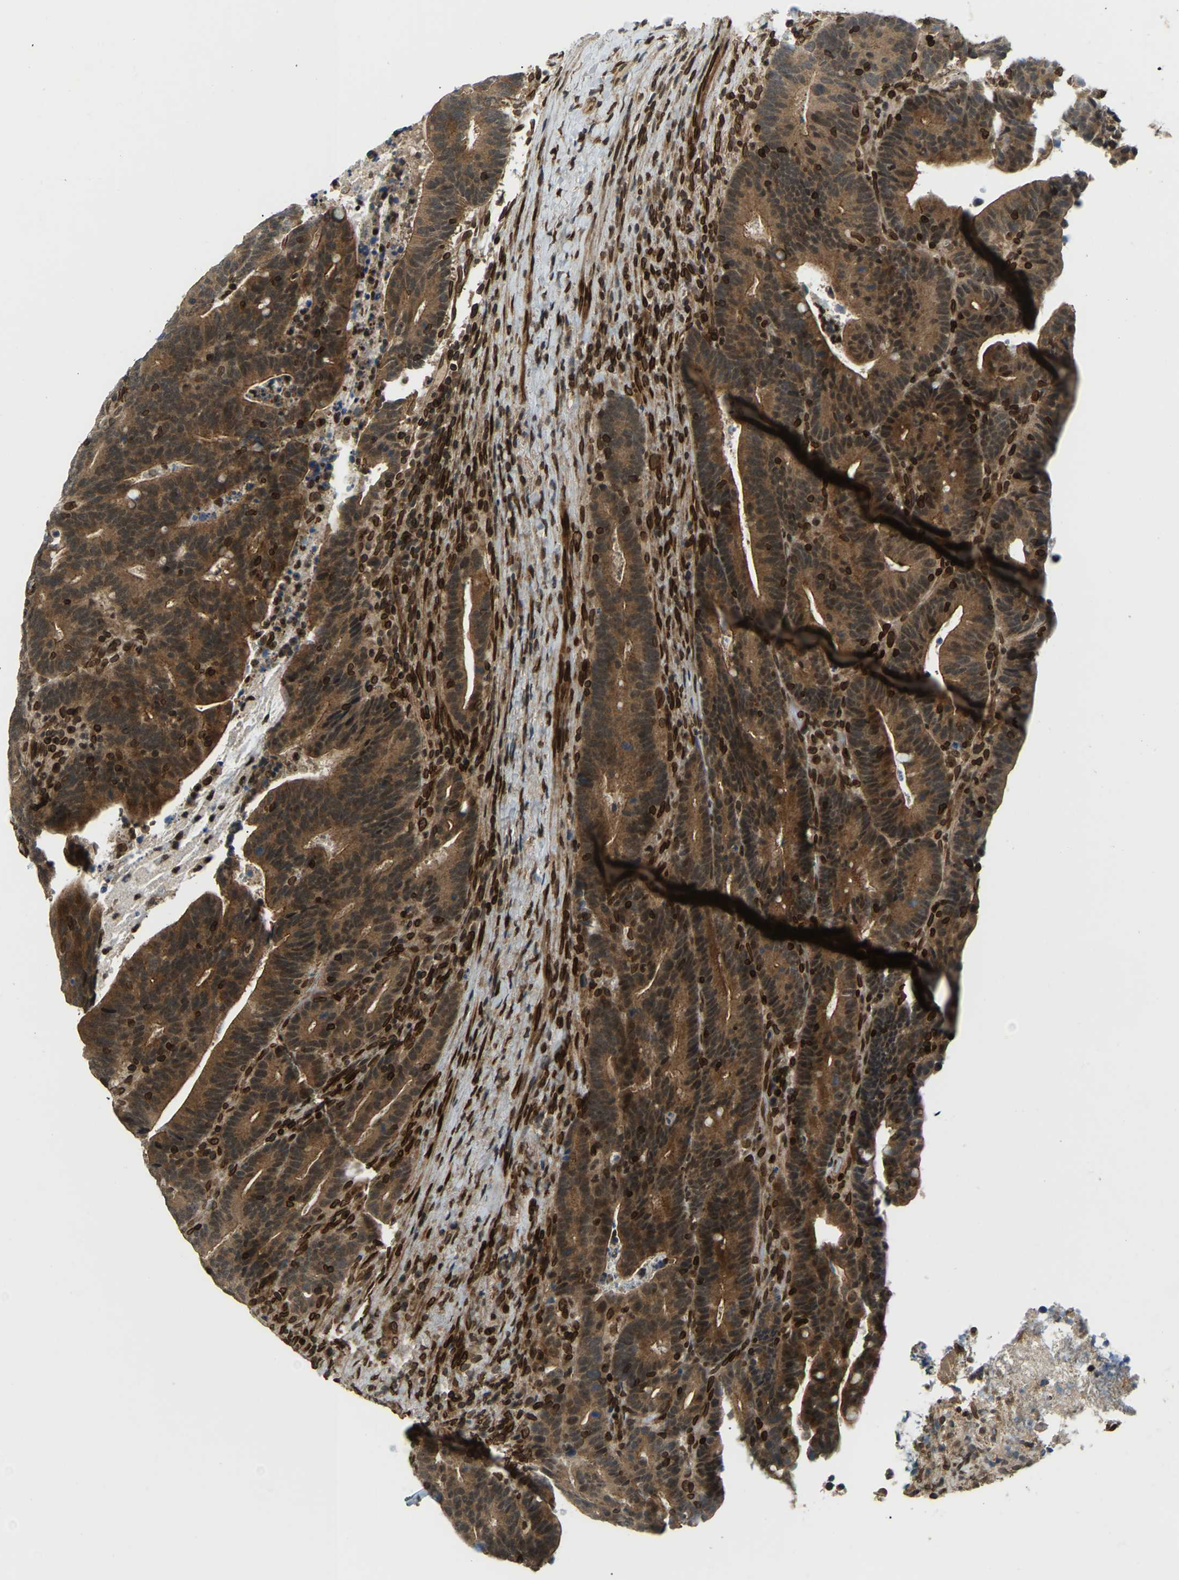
{"staining": {"intensity": "moderate", "quantity": ">75%", "location": "cytoplasmic/membranous,nuclear"}, "tissue": "colorectal cancer", "cell_type": "Tumor cells", "image_type": "cancer", "snomed": [{"axis": "morphology", "description": "Adenocarcinoma, NOS"}, {"axis": "topography", "description": "Colon"}], "caption": "Immunohistochemical staining of human colorectal cancer (adenocarcinoma) displays moderate cytoplasmic/membranous and nuclear protein positivity in about >75% of tumor cells.", "gene": "SYNE1", "patient": {"sex": "female", "age": 66}}